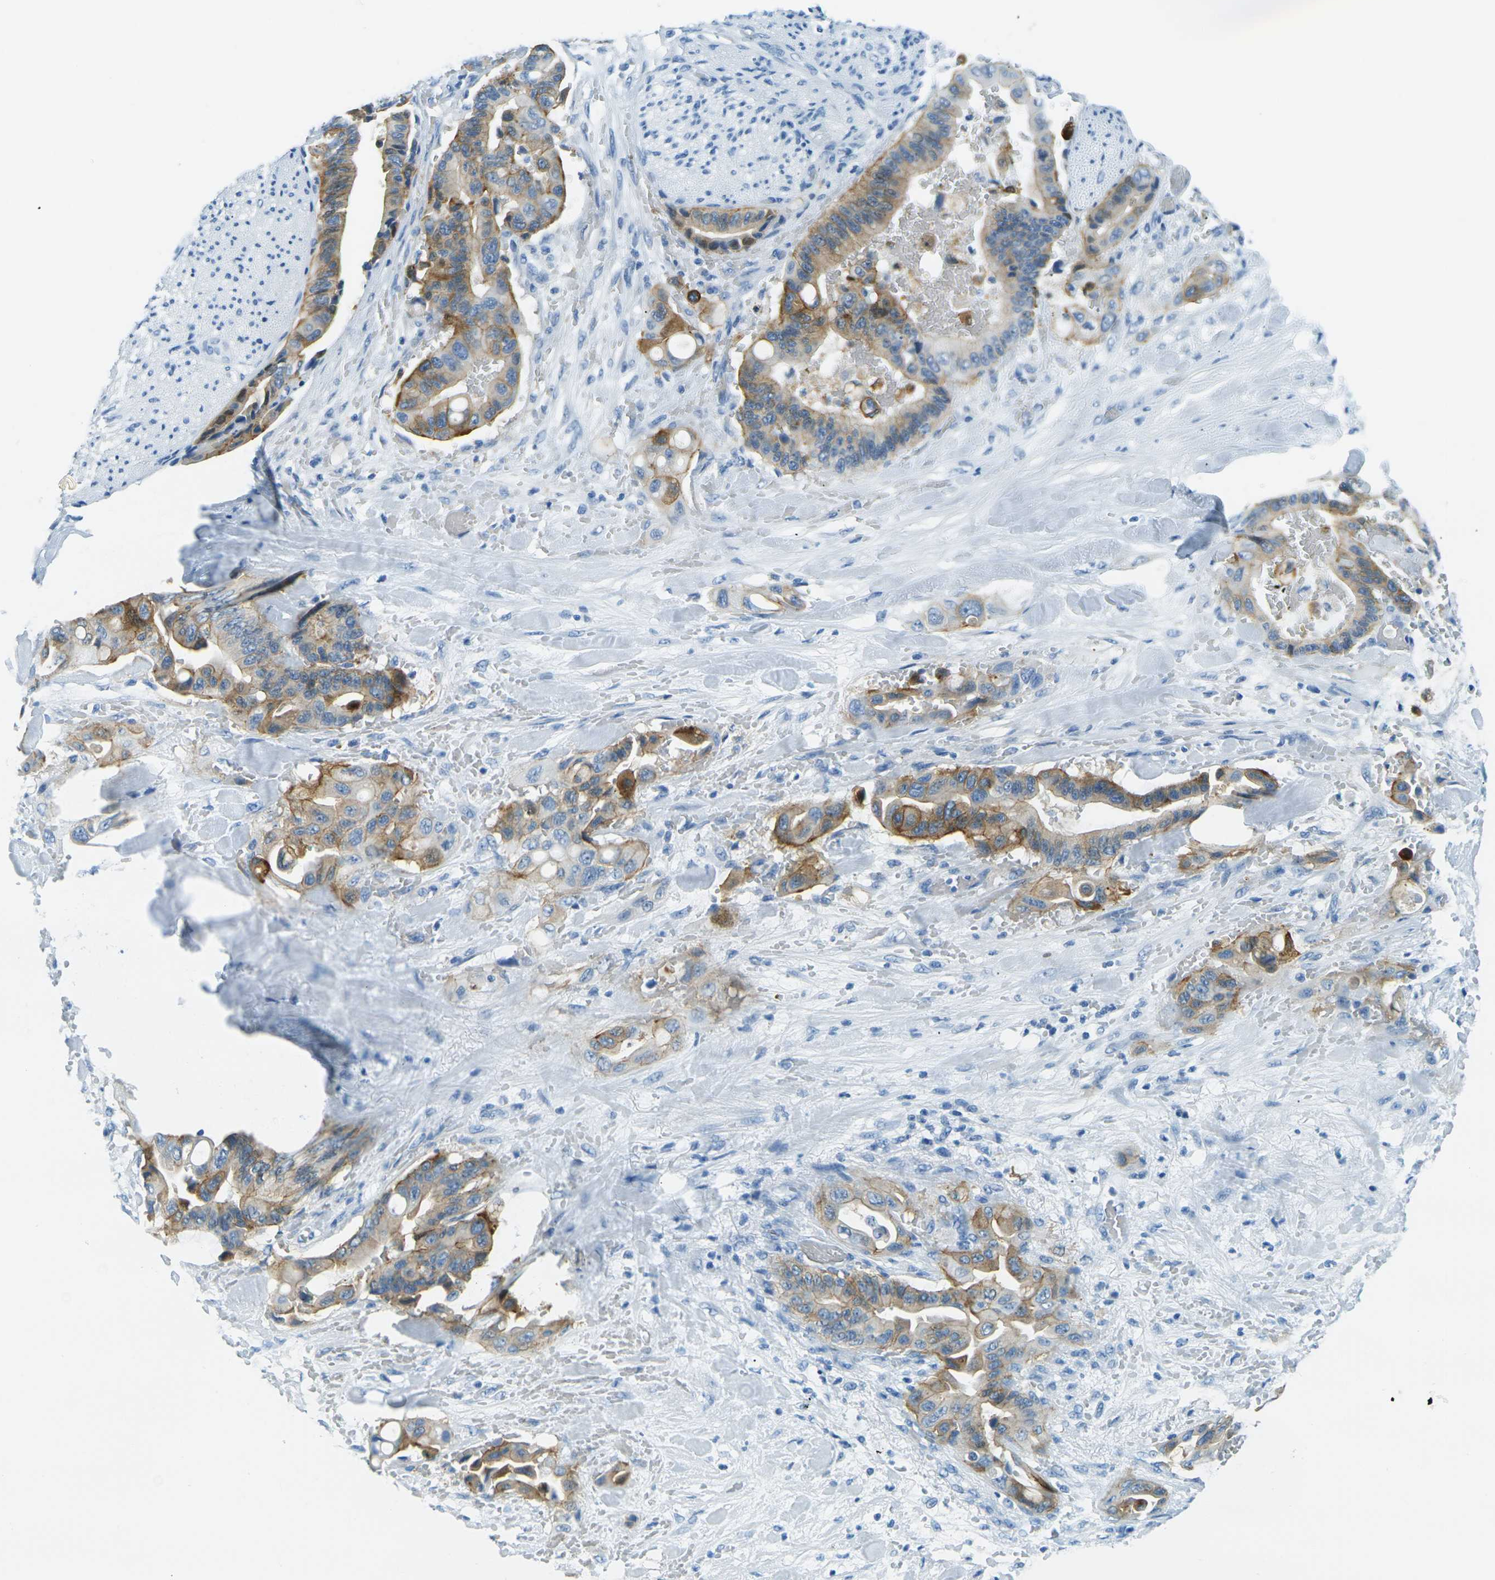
{"staining": {"intensity": "moderate", "quantity": "25%-75%", "location": "cytoplasmic/membranous"}, "tissue": "liver cancer", "cell_type": "Tumor cells", "image_type": "cancer", "snomed": [{"axis": "morphology", "description": "Cholangiocarcinoma"}, {"axis": "topography", "description": "Liver"}], "caption": "A brown stain shows moderate cytoplasmic/membranous staining of a protein in liver cancer tumor cells.", "gene": "OCLN", "patient": {"sex": "female", "age": 61}}